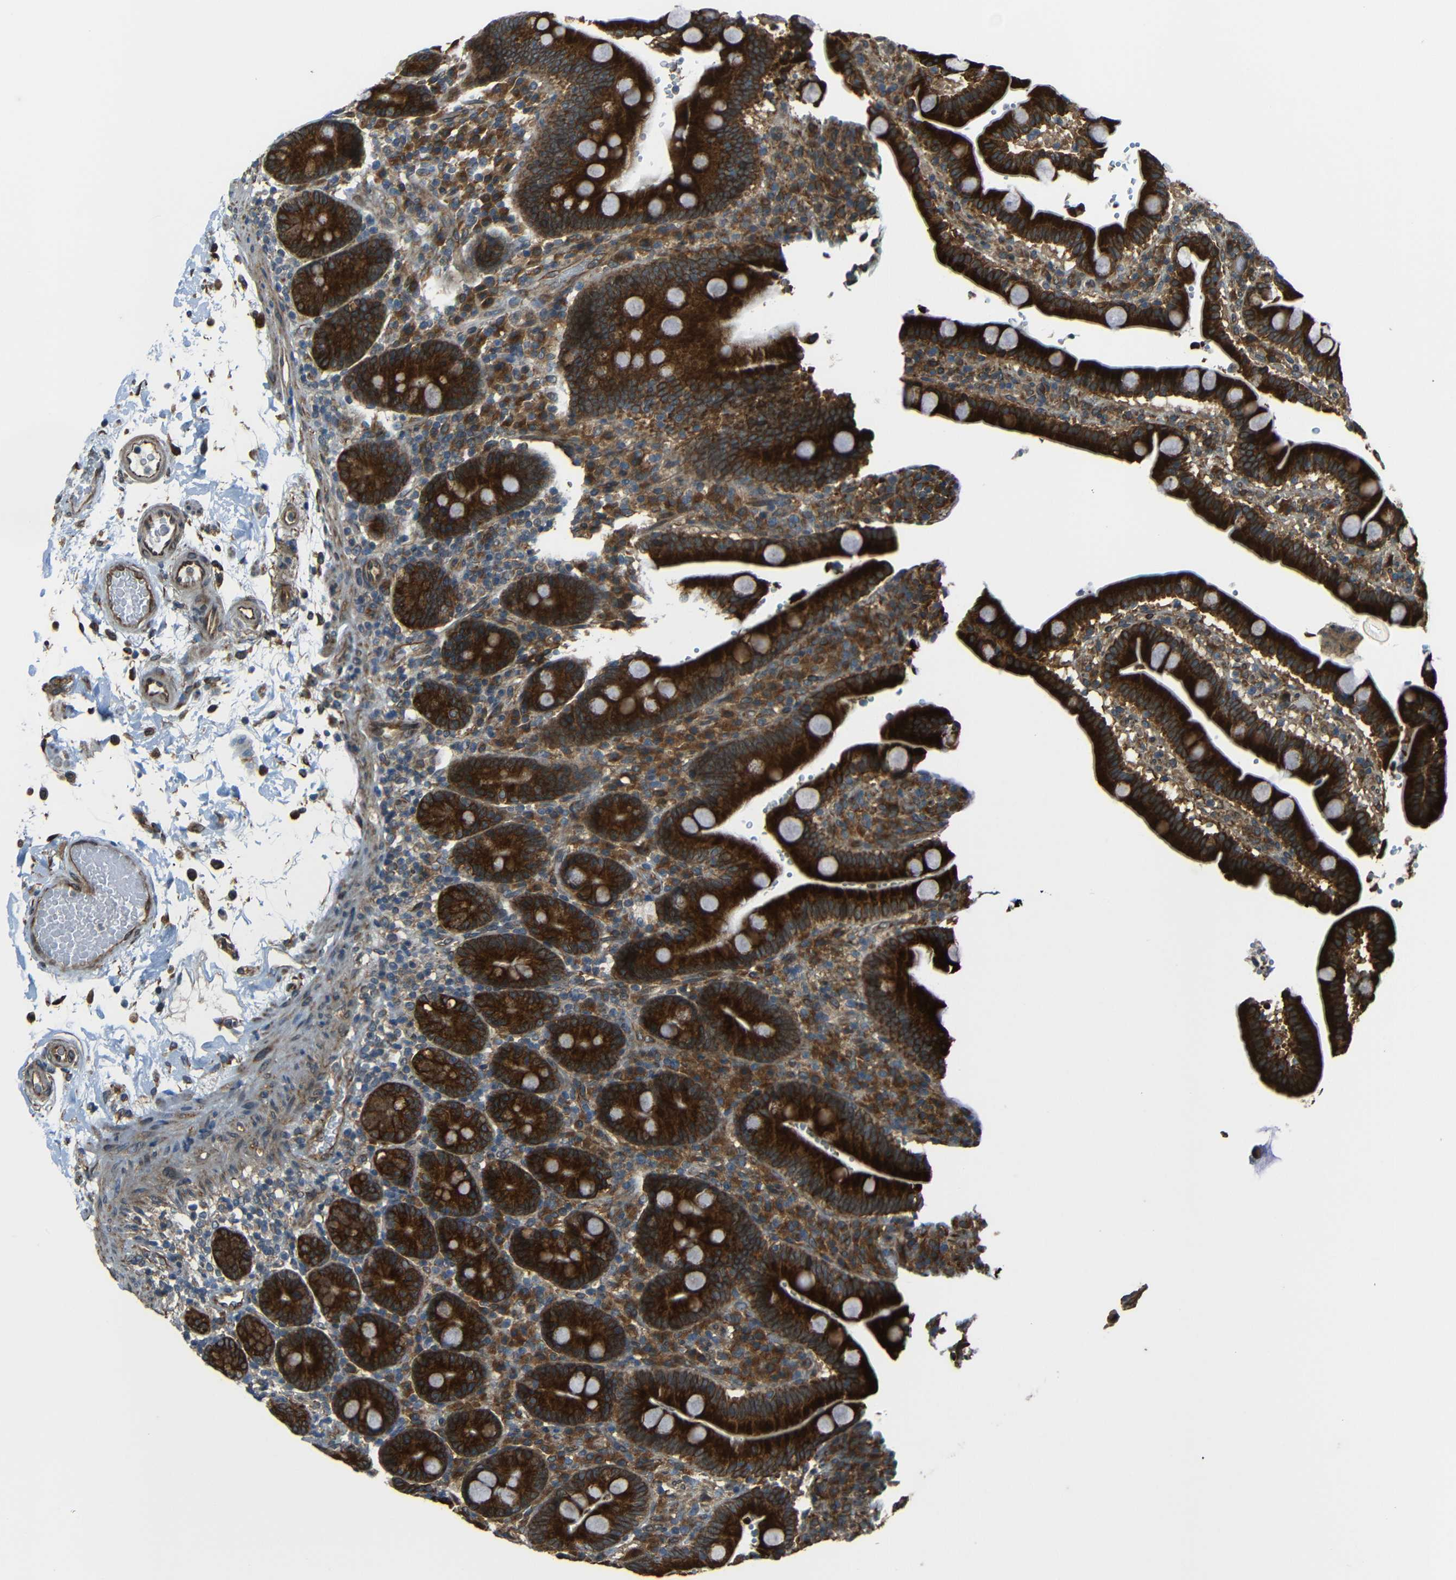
{"staining": {"intensity": "strong", "quantity": ">75%", "location": "cytoplasmic/membranous"}, "tissue": "duodenum", "cell_type": "Glandular cells", "image_type": "normal", "snomed": [{"axis": "morphology", "description": "Normal tissue, NOS"}, {"axis": "topography", "description": "Small intestine, NOS"}], "caption": "Protein expression analysis of unremarkable duodenum displays strong cytoplasmic/membranous positivity in about >75% of glandular cells. Nuclei are stained in blue.", "gene": "VAPB", "patient": {"sex": "female", "age": 71}}